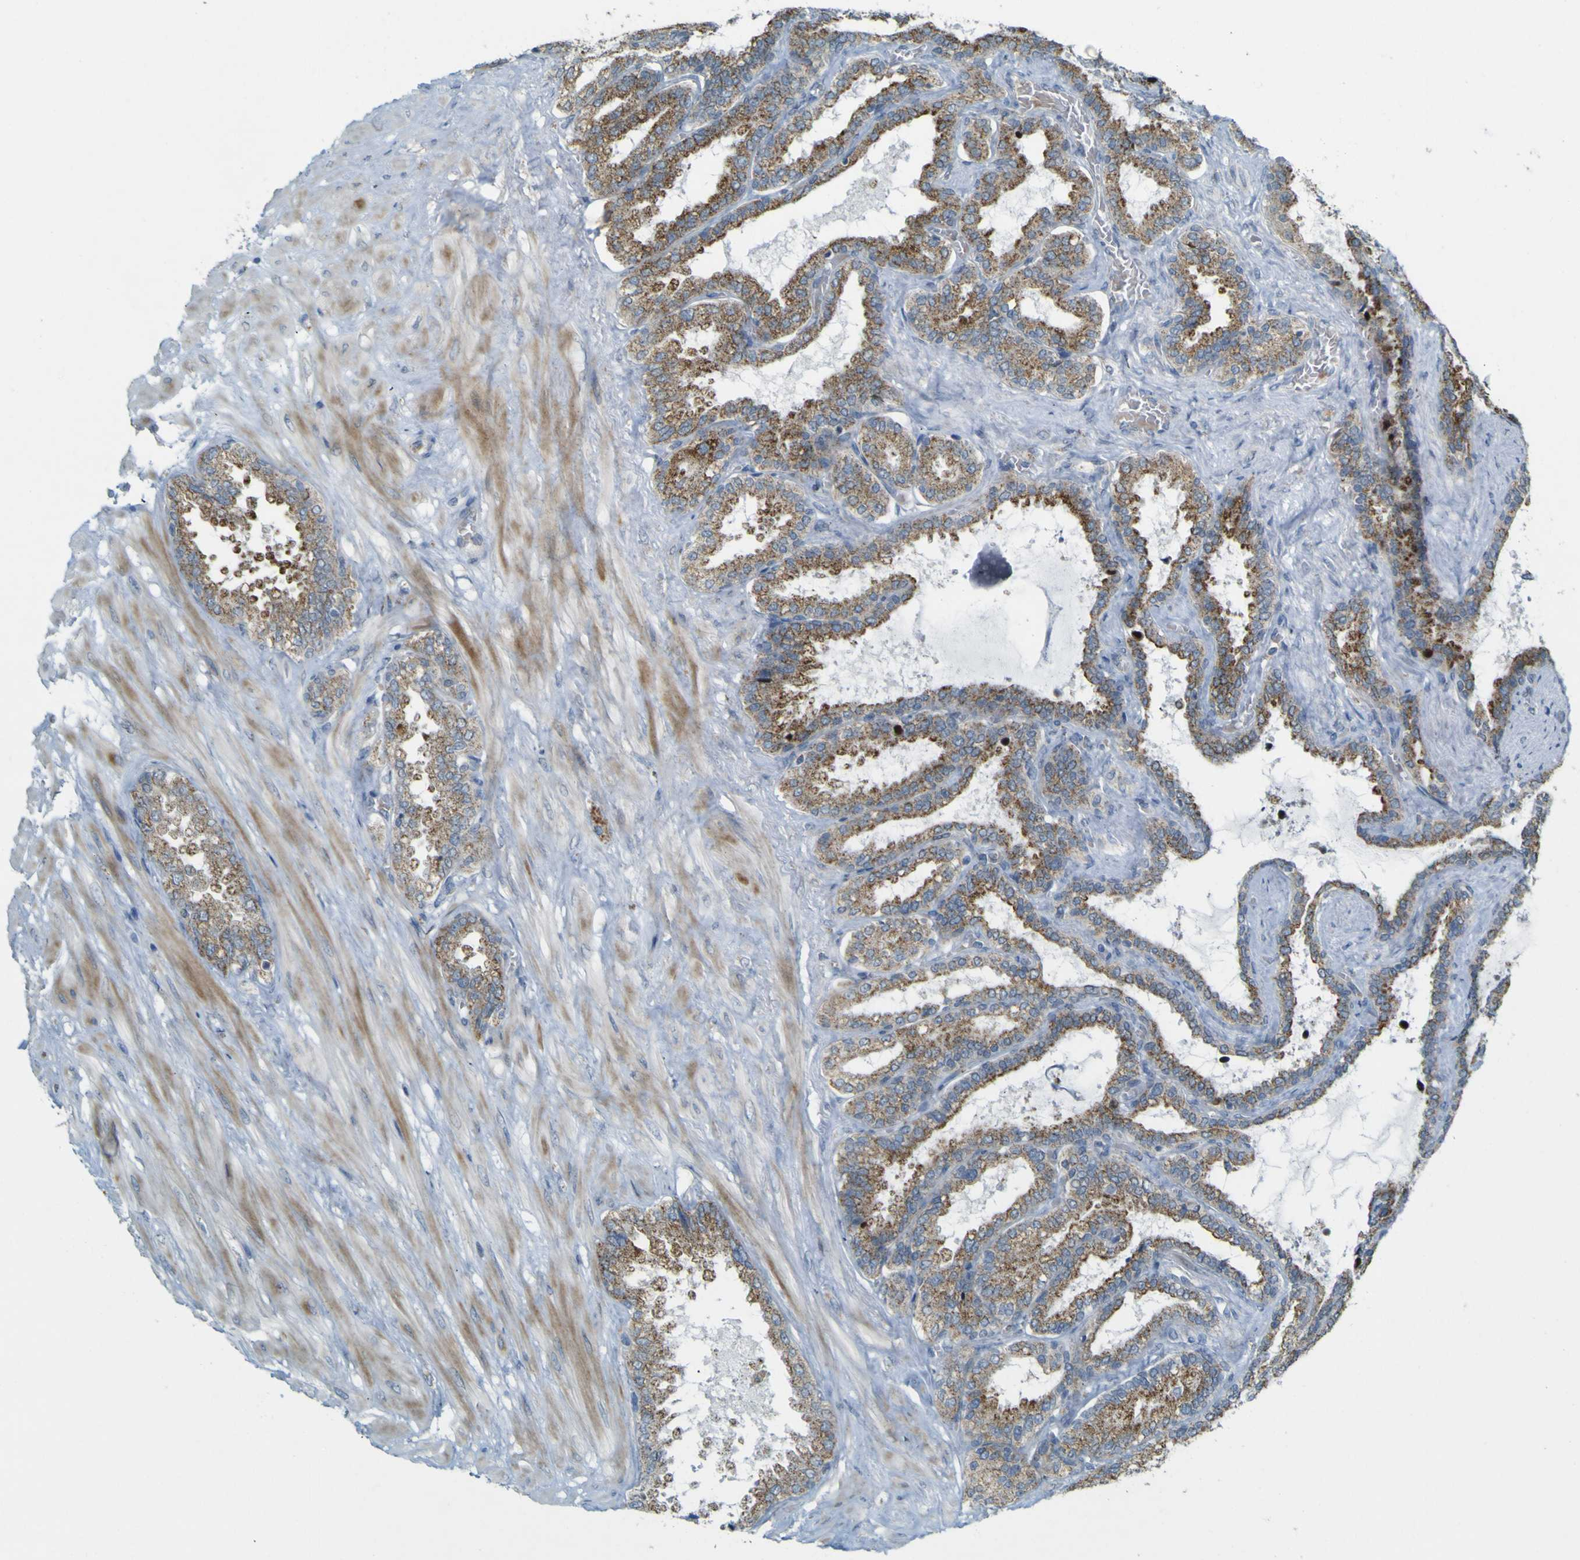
{"staining": {"intensity": "moderate", "quantity": ">75%", "location": "cytoplasmic/membranous"}, "tissue": "seminal vesicle", "cell_type": "Glandular cells", "image_type": "normal", "snomed": [{"axis": "morphology", "description": "Normal tissue, NOS"}, {"axis": "topography", "description": "Seminal veicle"}], "caption": "Immunohistochemistry photomicrograph of benign seminal vesicle stained for a protein (brown), which shows medium levels of moderate cytoplasmic/membranous positivity in approximately >75% of glandular cells.", "gene": "ACBD5", "patient": {"sex": "male", "age": 46}}